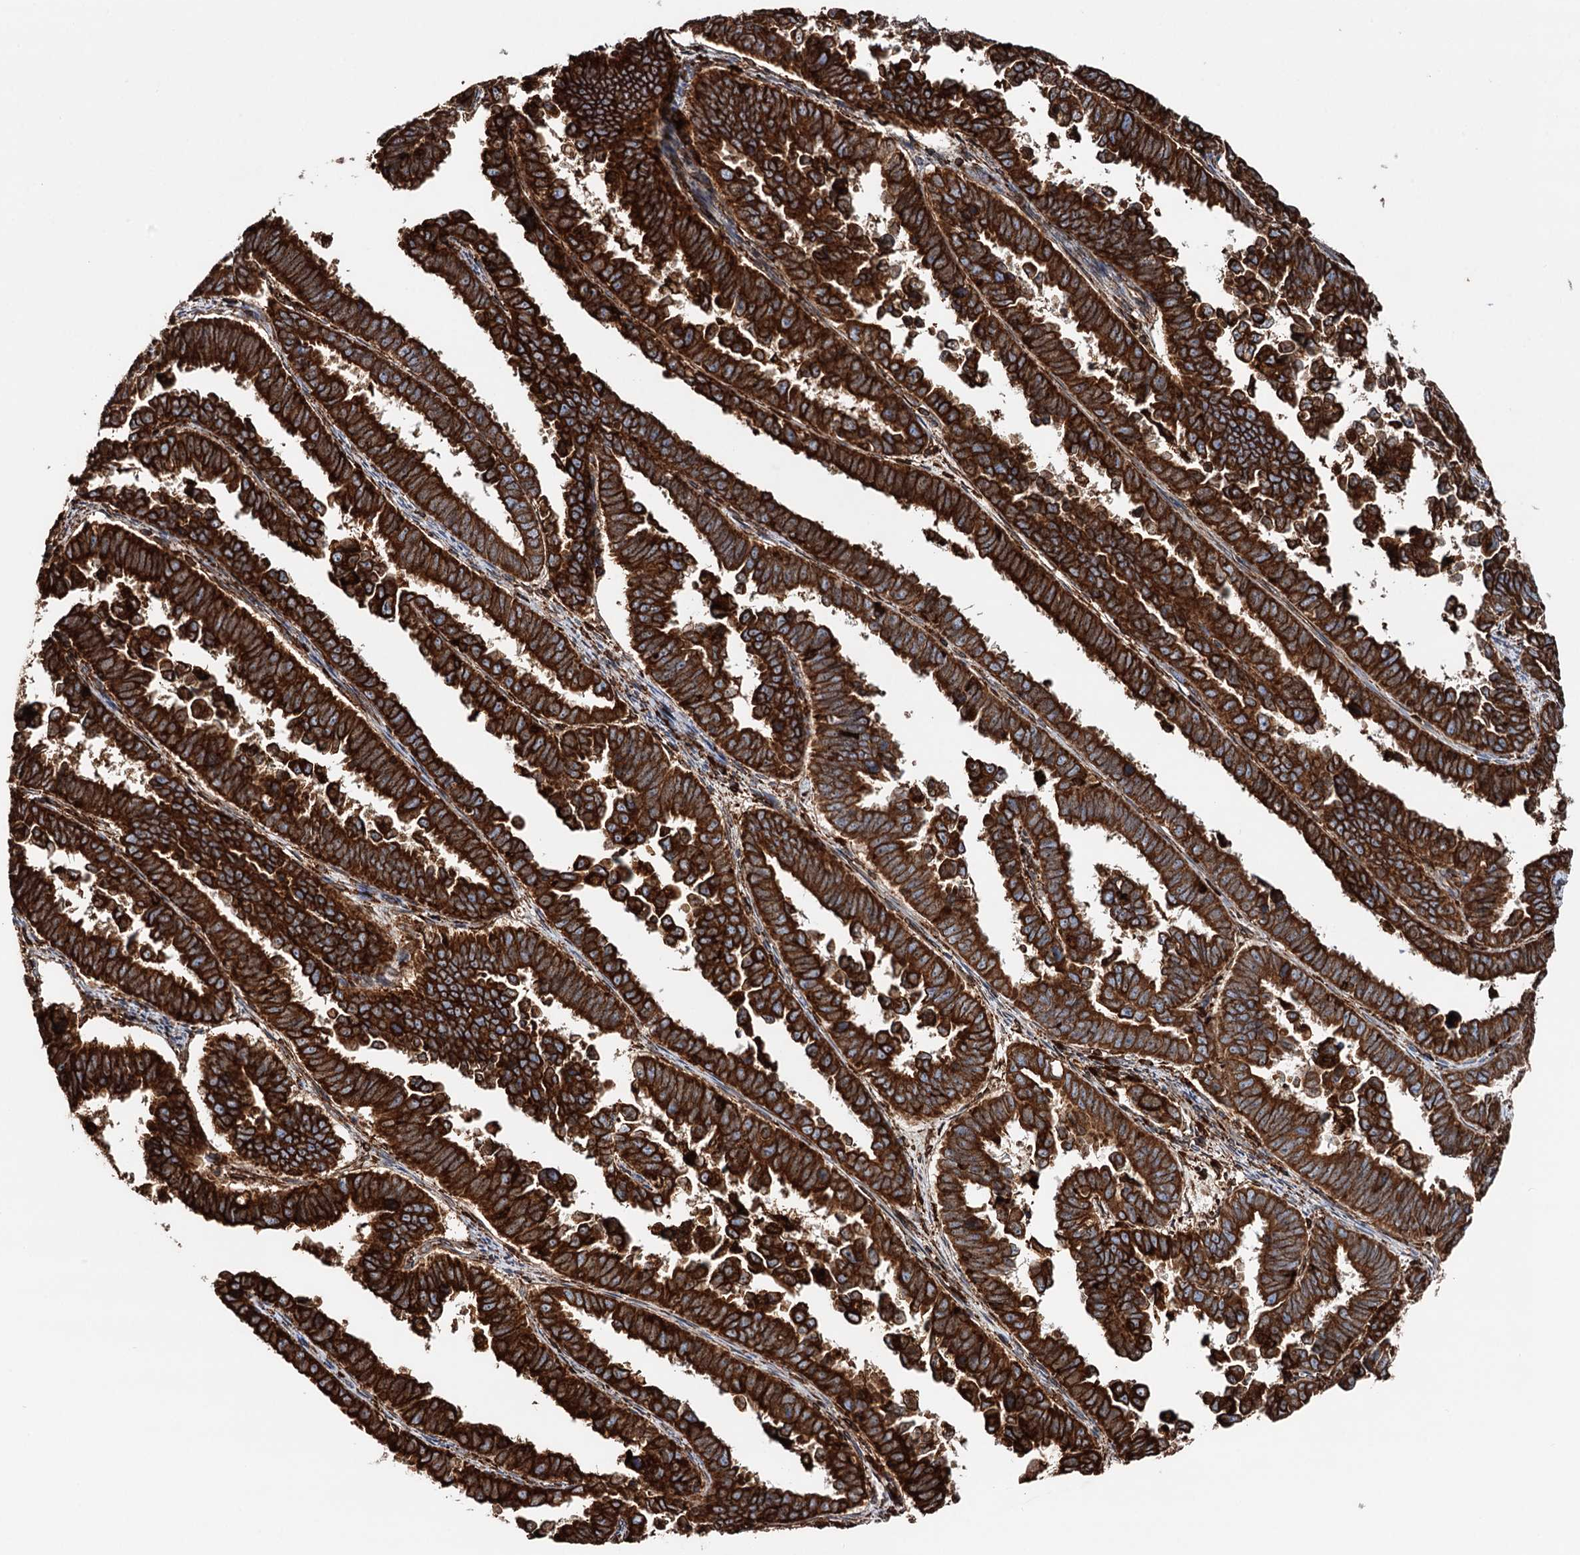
{"staining": {"intensity": "strong", "quantity": ">75%", "location": "cytoplasmic/membranous"}, "tissue": "endometrial cancer", "cell_type": "Tumor cells", "image_type": "cancer", "snomed": [{"axis": "morphology", "description": "Adenocarcinoma, NOS"}, {"axis": "topography", "description": "Endometrium"}], "caption": "A brown stain highlights strong cytoplasmic/membranous staining of a protein in human endometrial cancer (adenocarcinoma) tumor cells.", "gene": "ERP29", "patient": {"sex": "female", "age": 75}}